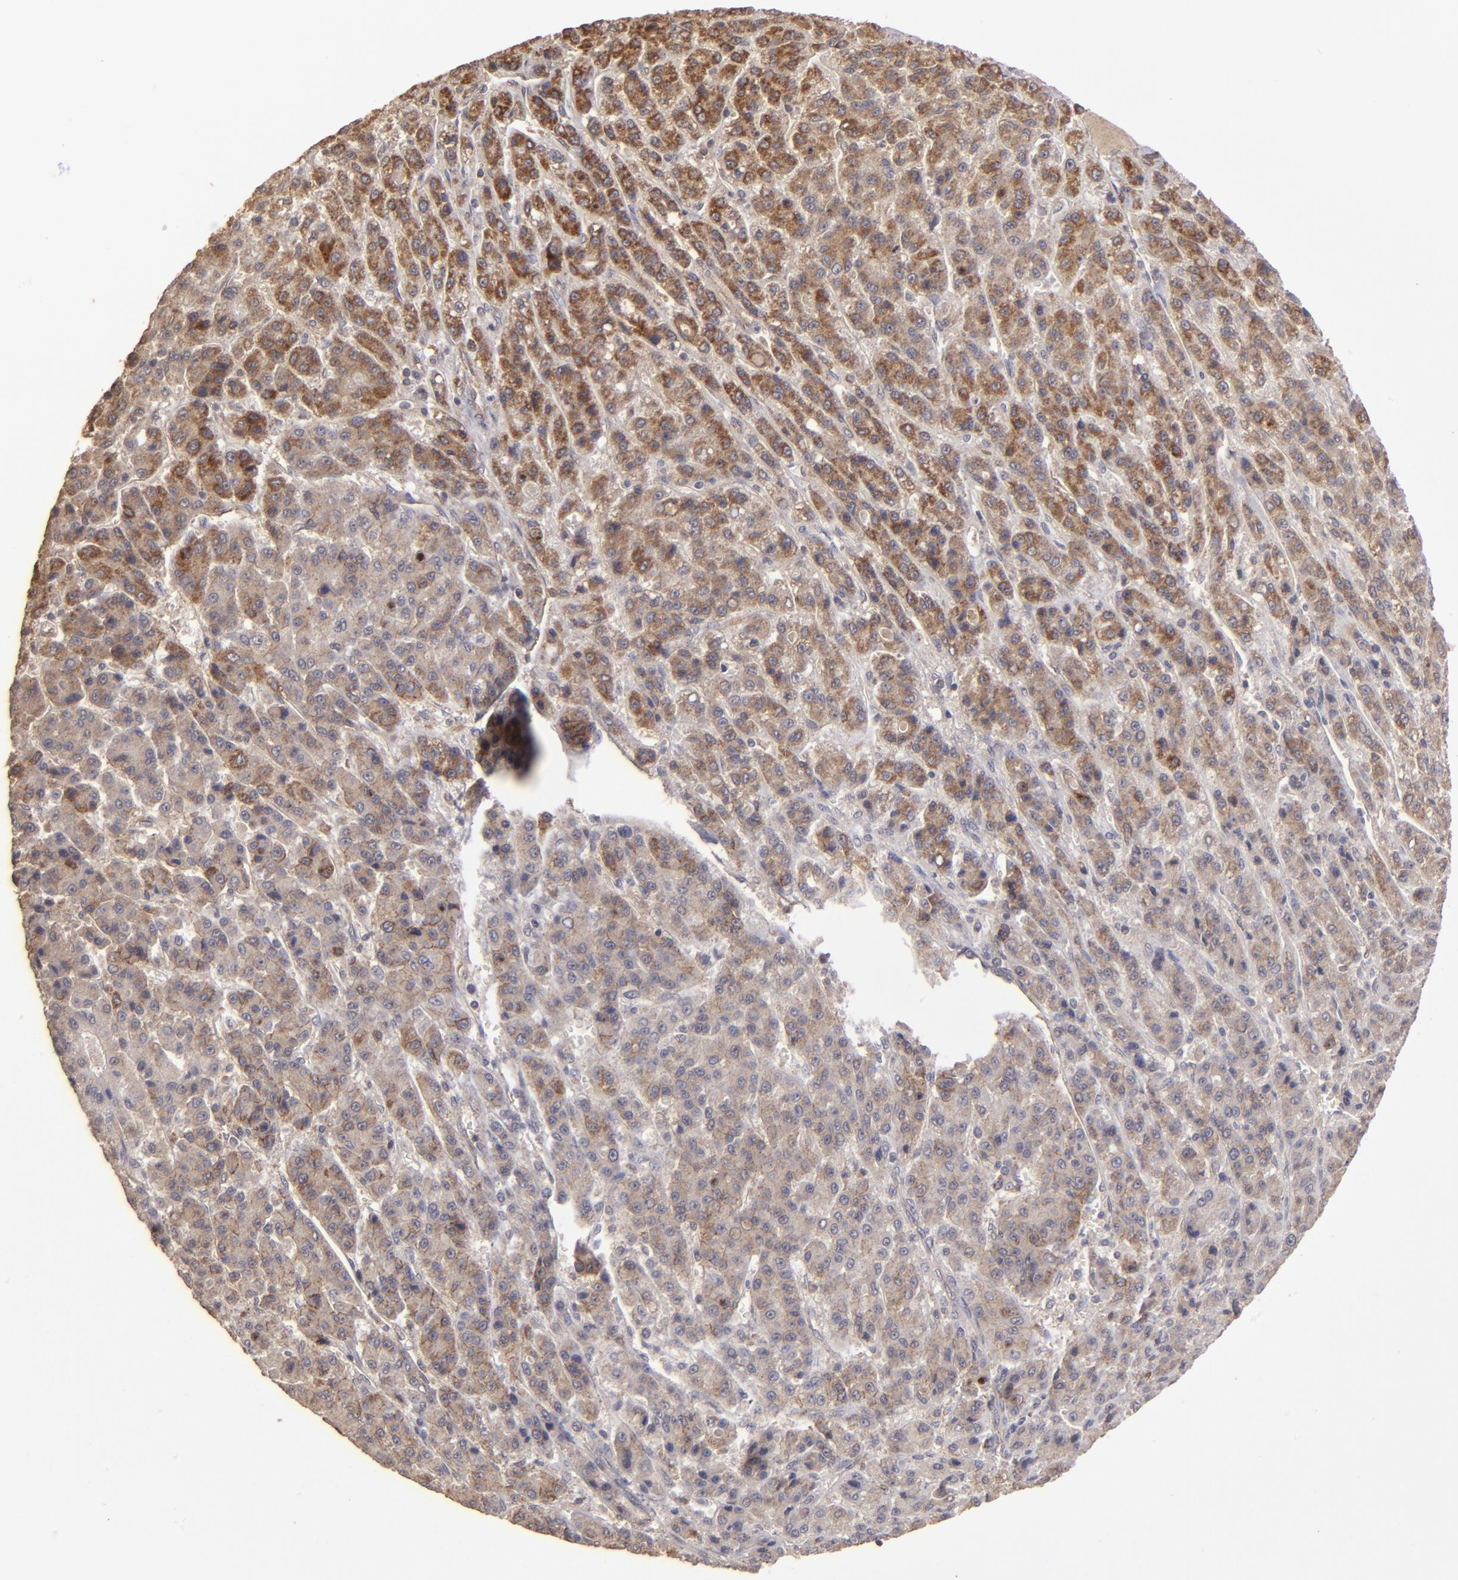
{"staining": {"intensity": "strong", "quantity": "25%-75%", "location": "cytoplasmic/membranous"}, "tissue": "liver cancer", "cell_type": "Tumor cells", "image_type": "cancer", "snomed": [{"axis": "morphology", "description": "Carcinoma, Hepatocellular, NOS"}, {"axis": "topography", "description": "Liver"}], "caption": "Liver cancer (hepatocellular carcinoma) stained with IHC demonstrates strong cytoplasmic/membranous staining in about 25%-75% of tumor cells. (Stains: DAB in brown, nuclei in blue, Microscopy: brightfield microscopy at high magnification).", "gene": "FAT1", "patient": {"sex": "male", "age": 70}}